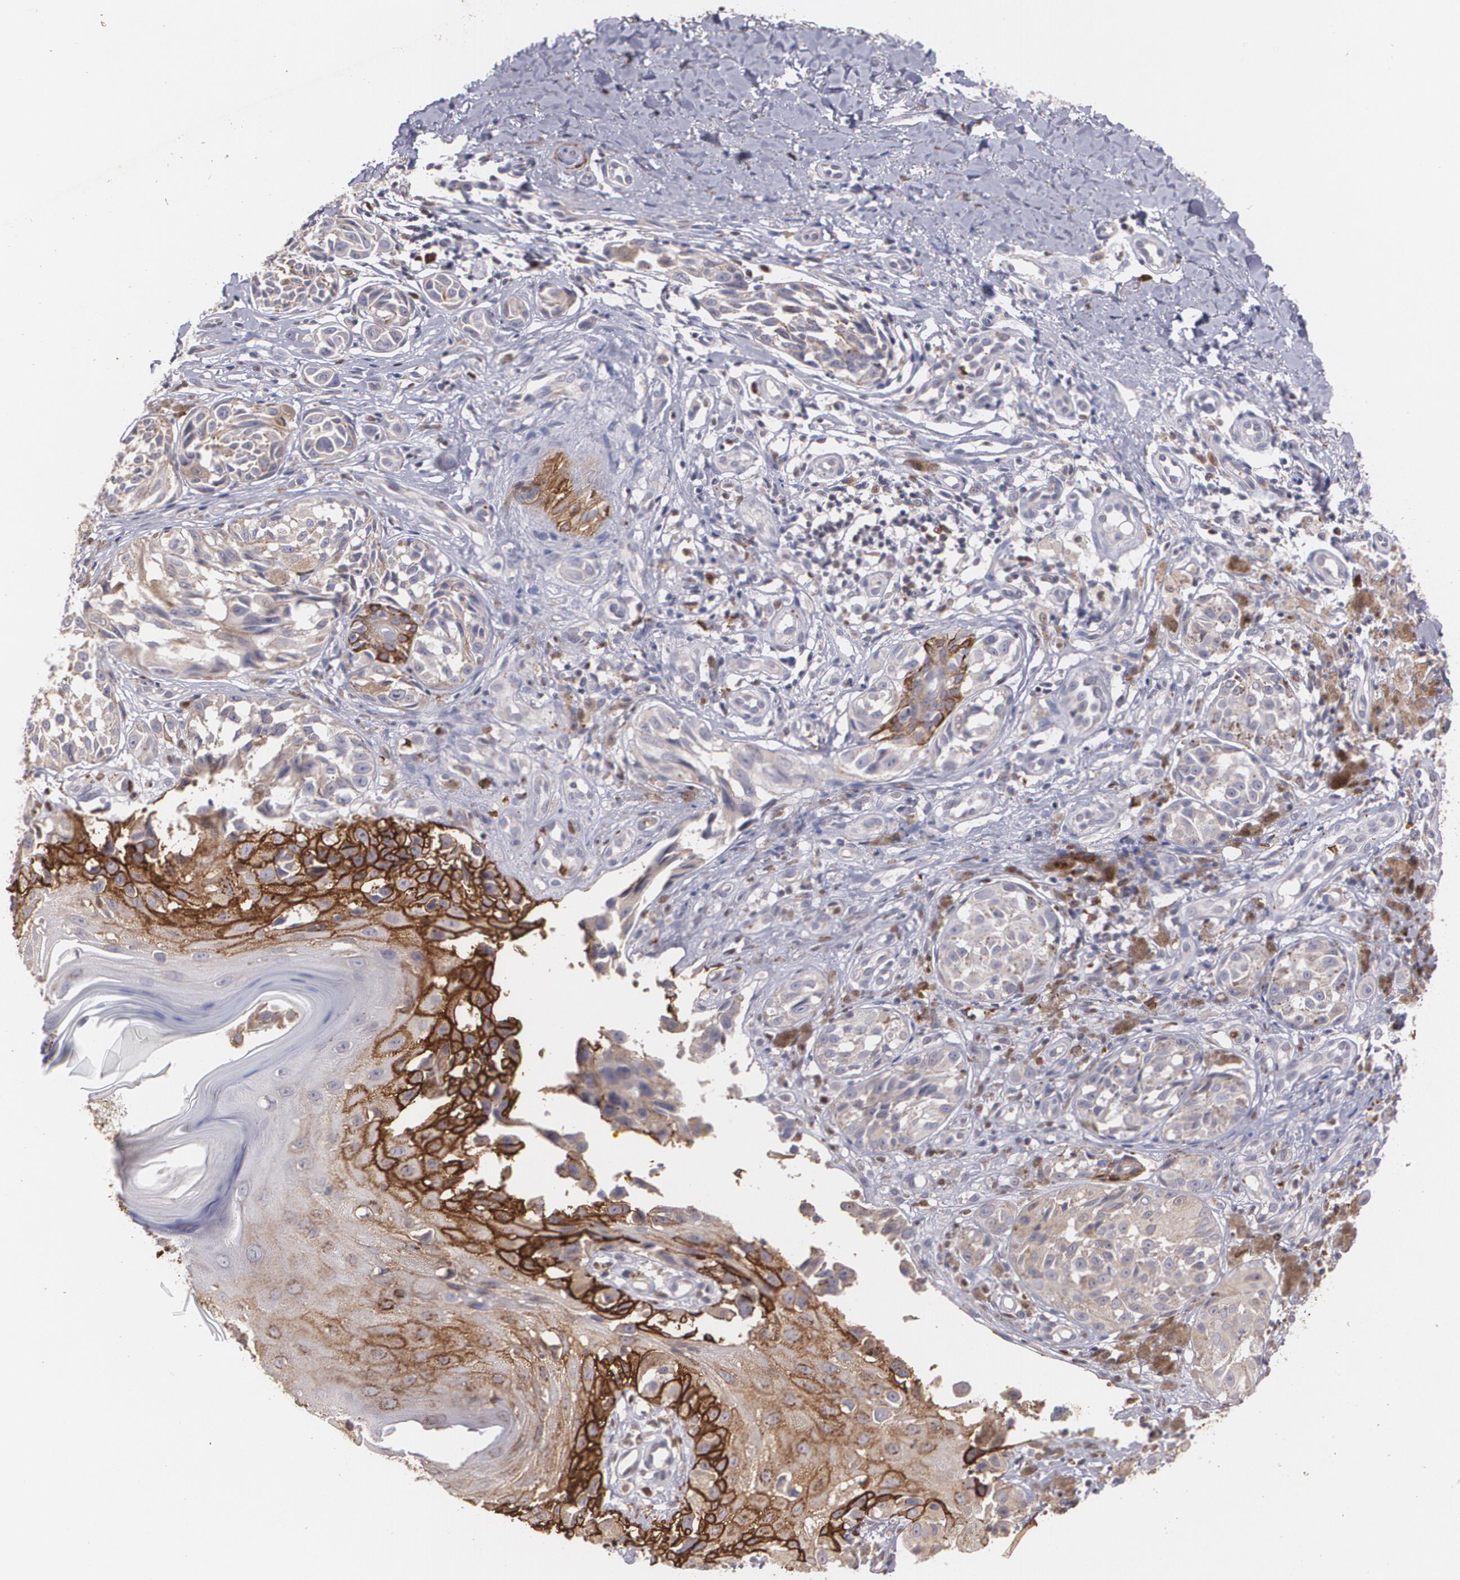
{"staining": {"intensity": "weak", "quantity": ">75%", "location": "cytoplasmic/membranous"}, "tissue": "melanoma", "cell_type": "Tumor cells", "image_type": "cancer", "snomed": [{"axis": "morphology", "description": "Malignant melanoma, NOS"}, {"axis": "topography", "description": "Skin"}], "caption": "There is low levels of weak cytoplasmic/membranous staining in tumor cells of malignant melanoma, as demonstrated by immunohistochemical staining (brown color).", "gene": "SLC2A1", "patient": {"sex": "male", "age": 36}}